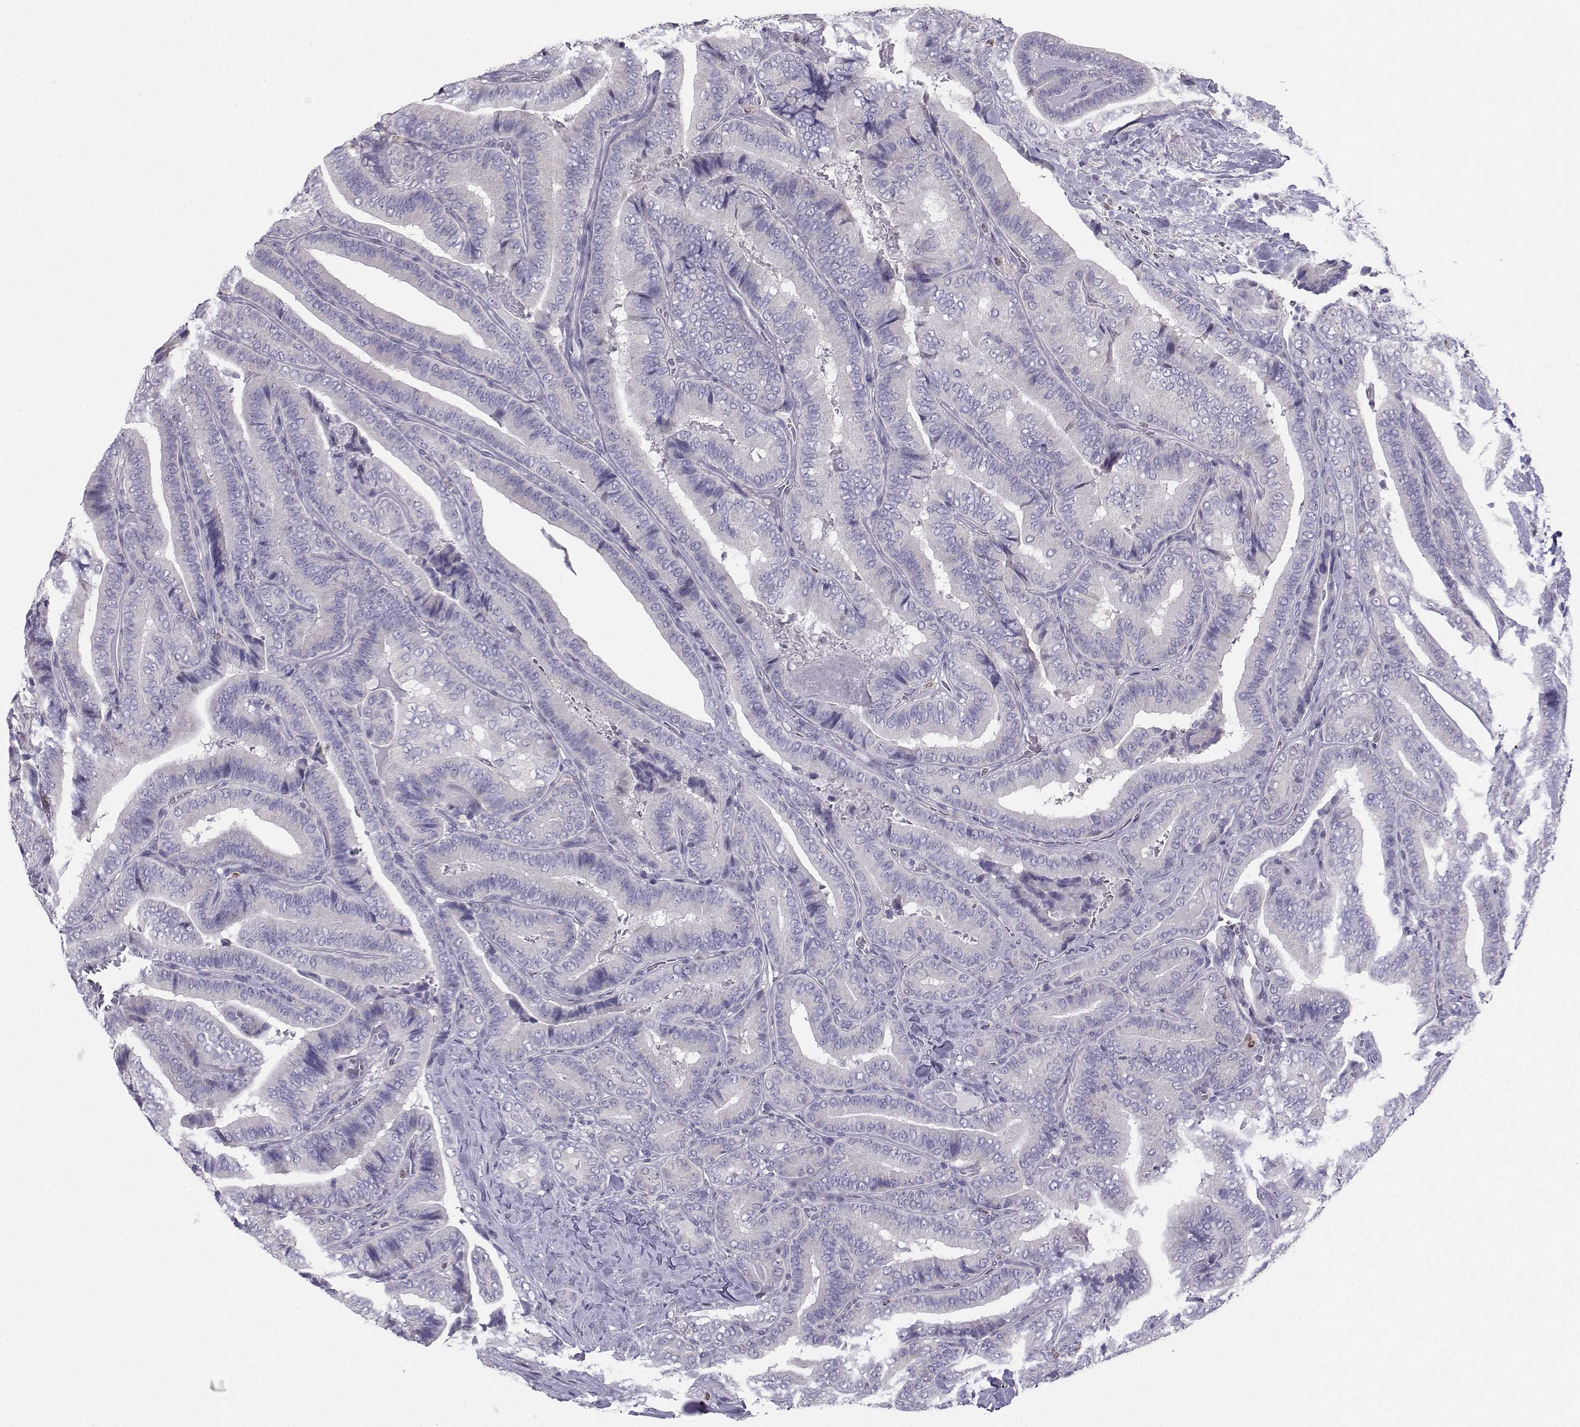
{"staining": {"intensity": "negative", "quantity": "none", "location": "none"}, "tissue": "thyroid cancer", "cell_type": "Tumor cells", "image_type": "cancer", "snomed": [{"axis": "morphology", "description": "Papillary adenocarcinoma, NOS"}, {"axis": "topography", "description": "Thyroid gland"}], "caption": "This is an immunohistochemistry (IHC) image of papillary adenocarcinoma (thyroid). There is no expression in tumor cells.", "gene": "DCLK3", "patient": {"sex": "male", "age": 61}}